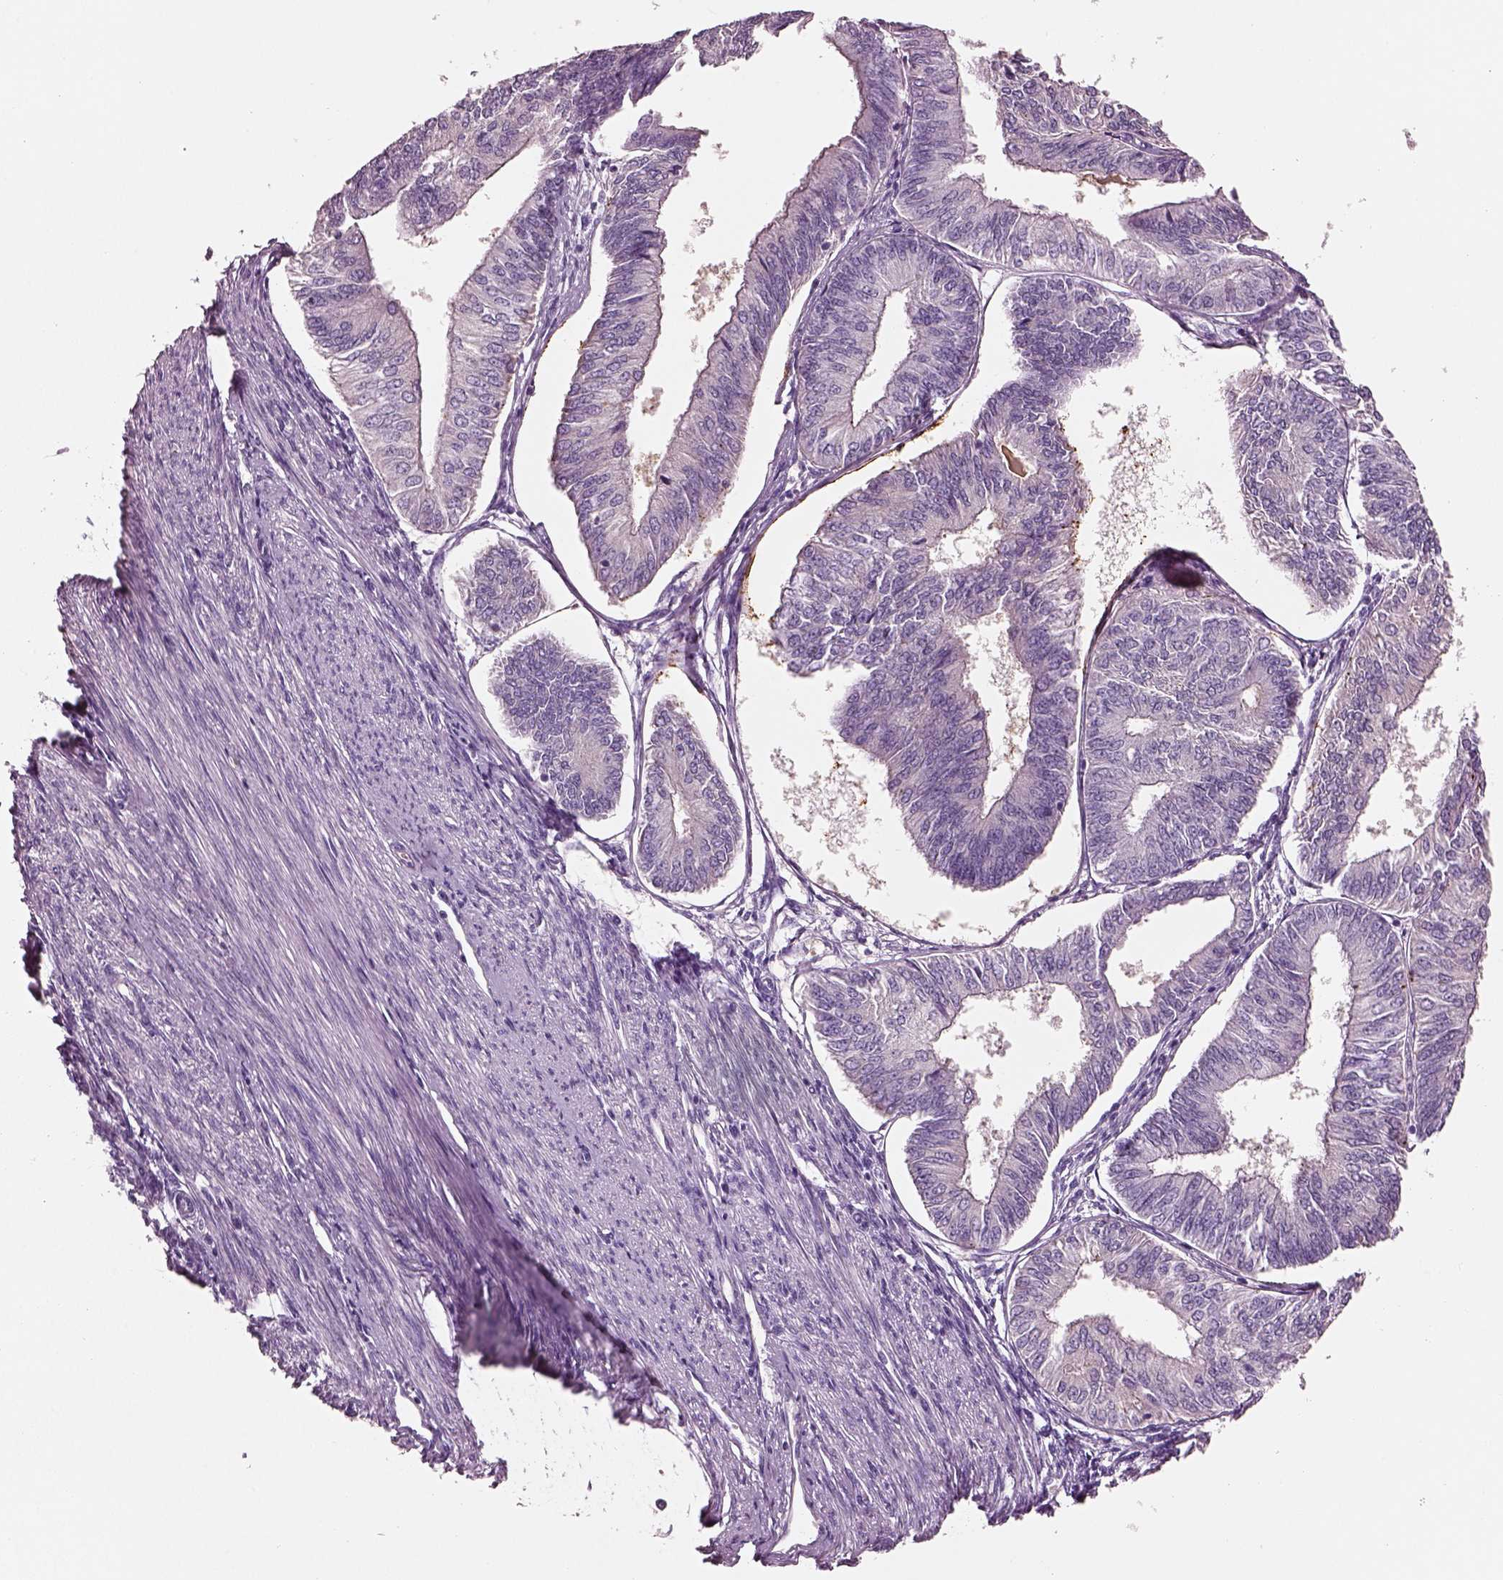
{"staining": {"intensity": "negative", "quantity": "none", "location": "none"}, "tissue": "endometrial cancer", "cell_type": "Tumor cells", "image_type": "cancer", "snomed": [{"axis": "morphology", "description": "Adenocarcinoma, NOS"}, {"axis": "topography", "description": "Endometrium"}], "caption": "IHC photomicrograph of human endometrial cancer stained for a protein (brown), which exhibits no positivity in tumor cells. (DAB immunohistochemistry visualized using brightfield microscopy, high magnification).", "gene": "ELSPBP1", "patient": {"sex": "female", "age": 58}}